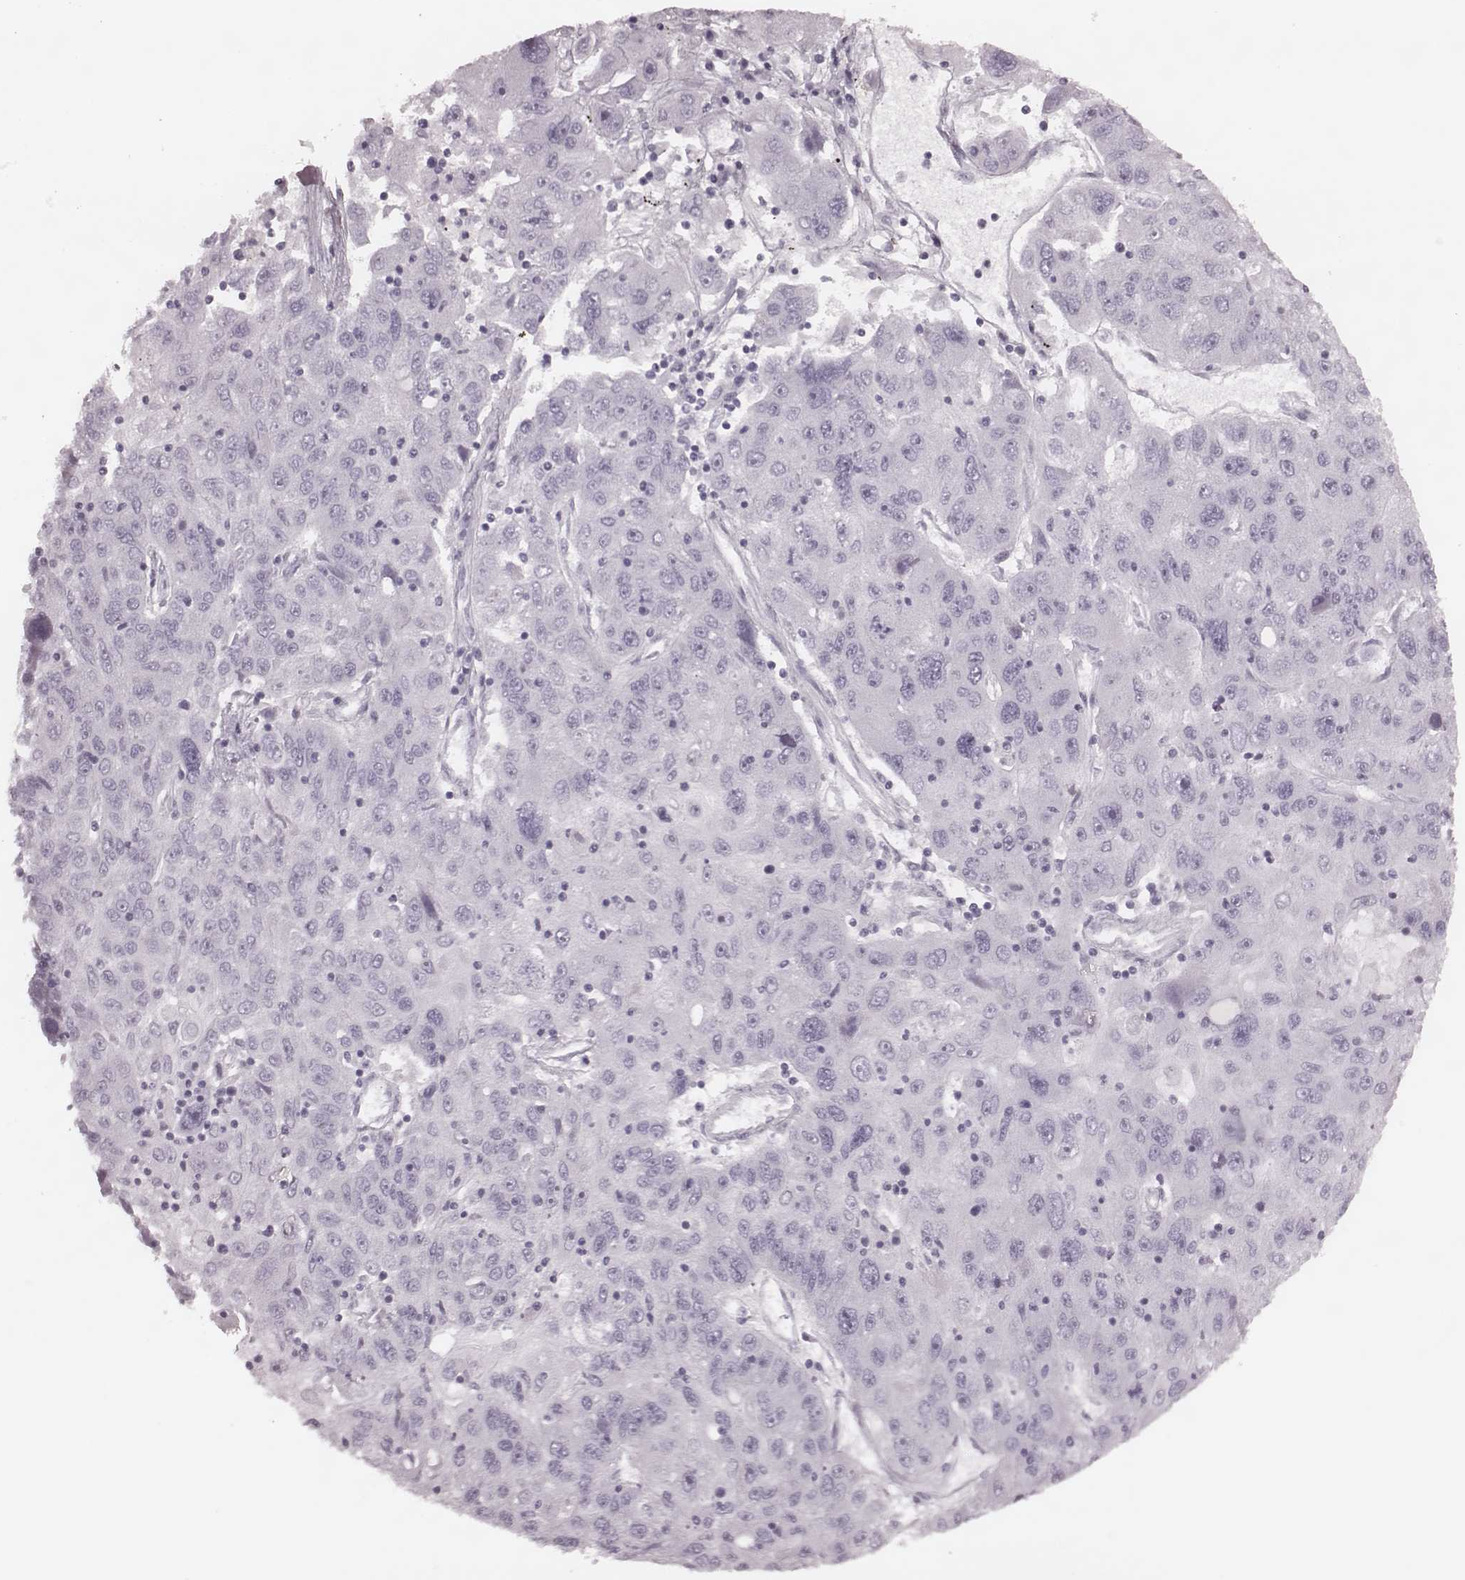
{"staining": {"intensity": "negative", "quantity": "none", "location": "none"}, "tissue": "stomach cancer", "cell_type": "Tumor cells", "image_type": "cancer", "snomed": [{"axis": "morphology", "description": "Adenocarcinoma, NOS"}, {"axis": "topography", "description": "Stomach"}], "caption": "The image reveals no staining of tumor cells in stomach cancer. (Brightfield microscopy of DAB (3,3'-diaminobenzidine) immunohistochemistry at high magnification).", "gene": "KRT74", "patient": {"sex": "male", "age": 56}}